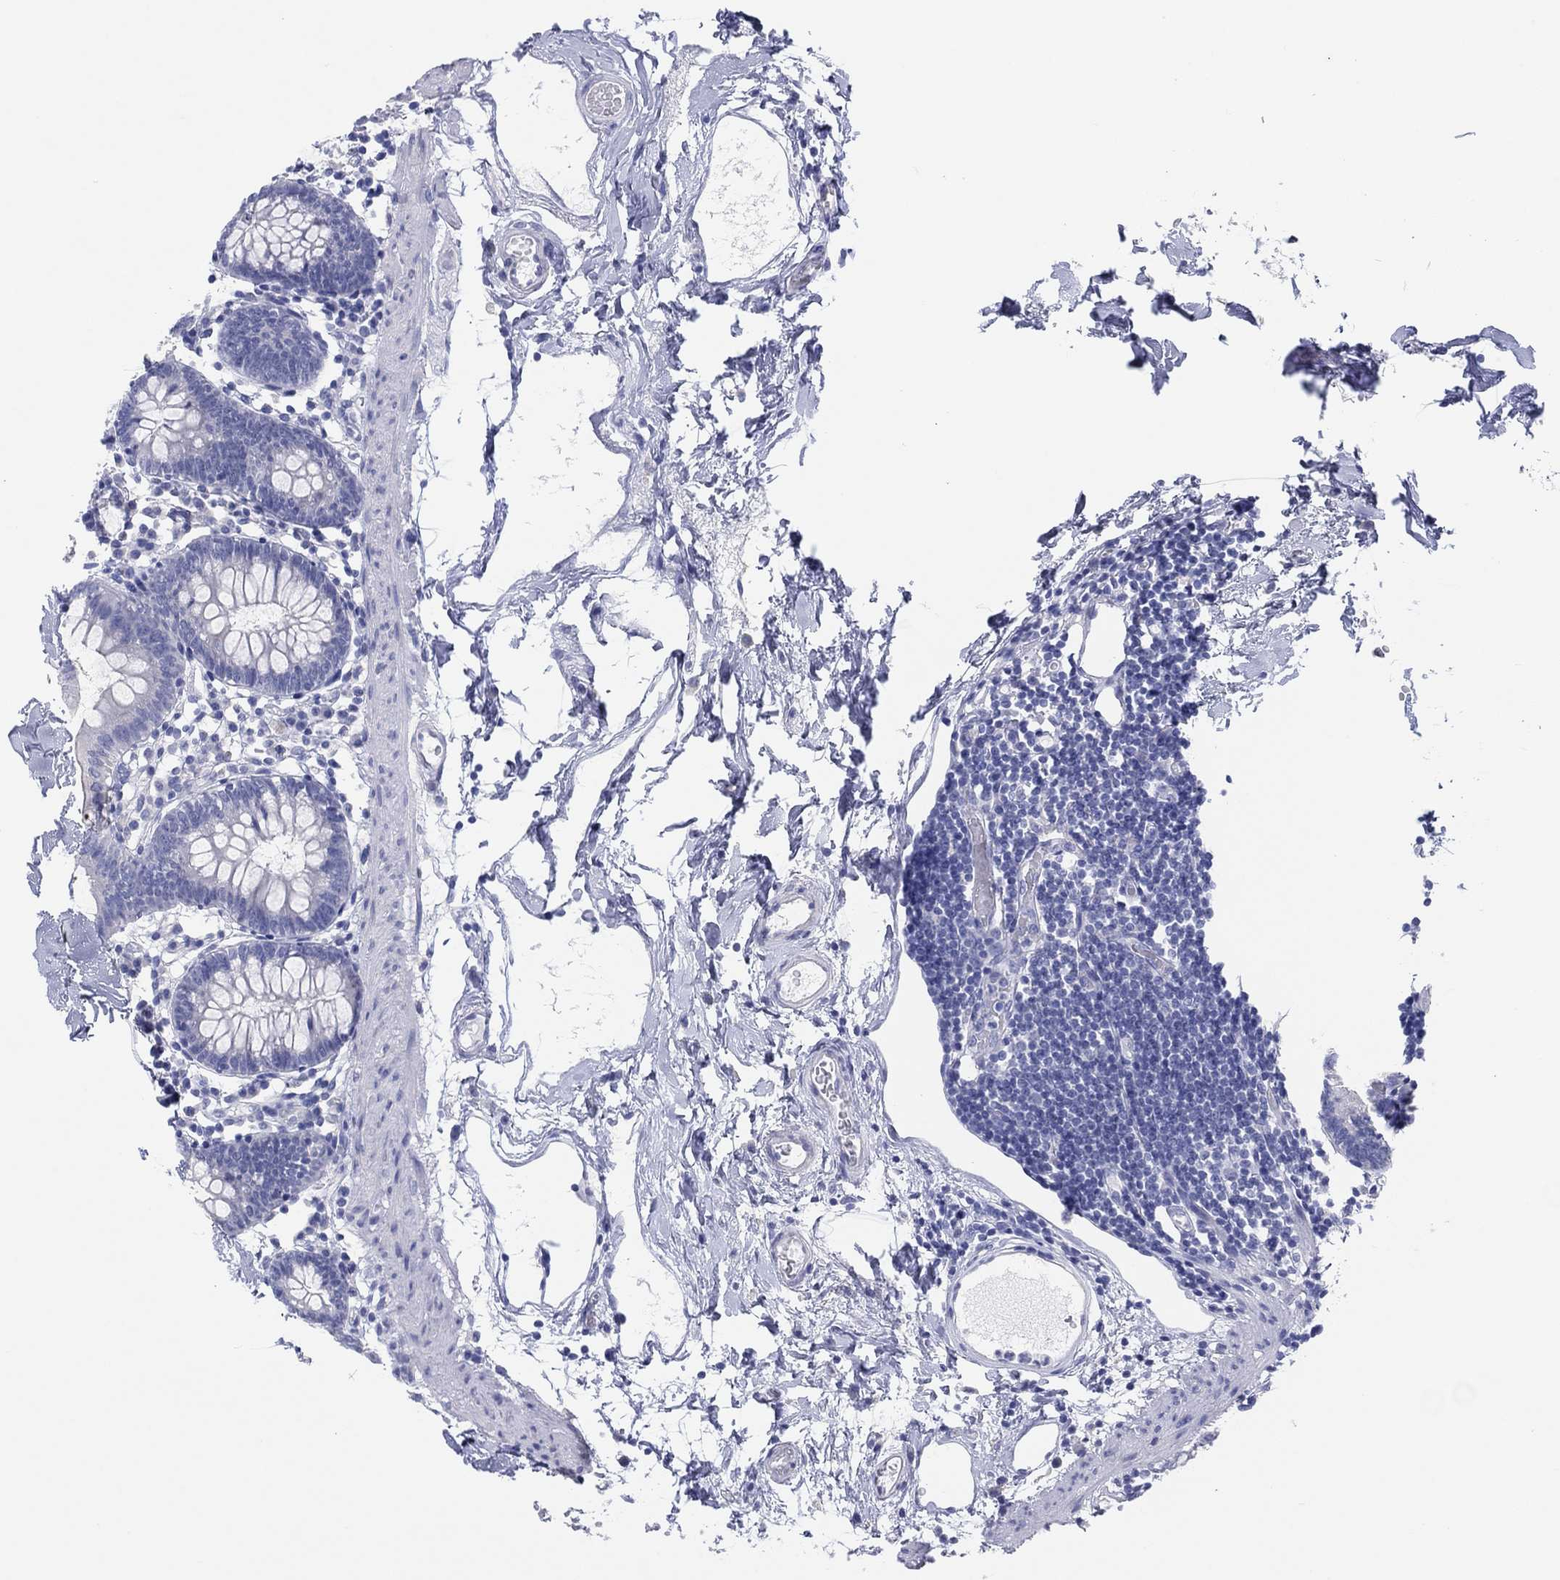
{"staining": {"intensity": "negative", "quantity": "none", "location": "none"}, "tissue": "small intestine", "cell_type": "Glandular cells", "image_type": "normal", "snomed": [{"axis": "morphology", "description": "Normal tissue, NOS"}, {"axis": "topography", "description": "Small intestine"}], "caption": "There is no significant staining in glandular cells of small intestine.", "gene": "ERICH3", "patient": {"sex": "female", "age": 90}}